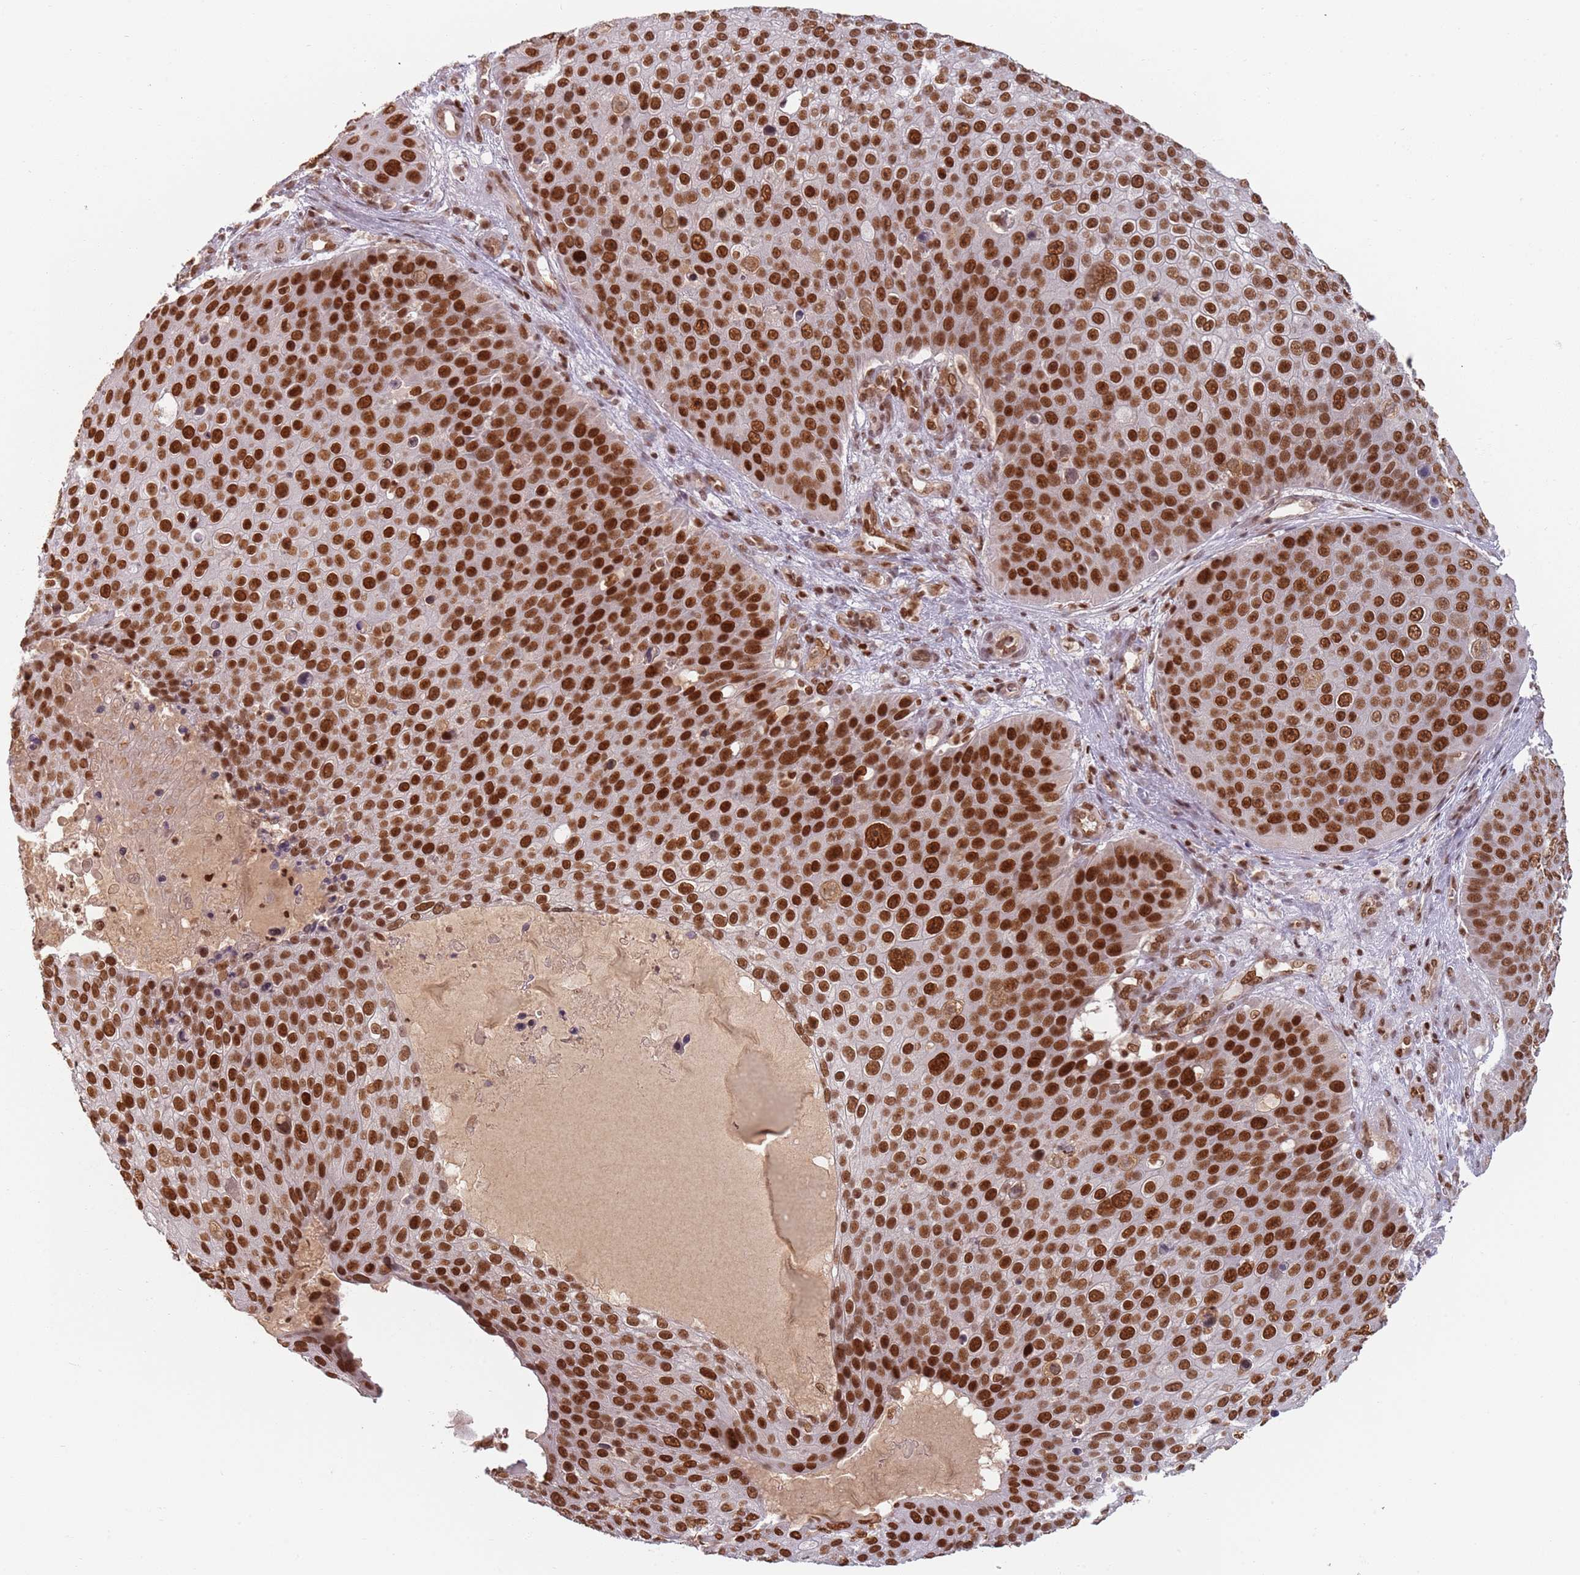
{"staining": {"intensity": "strong", "quantity": ">75%", "location": "nuclear"}, "tissue": "skin cancer", "cell_type": "Tumor cells", "image_type": "cancer", "snomed": [{"axis": "morphology", "description": "Squamous cell carcinoma, NOS"}, {"axis": "topography", "description": "Skin"}], "caption": "Tumor cells display high levels of strong nuclear expression in about >75% of cells in skin squamous cell carcinoma.", "gene": "NUP50", "patient": {"sex": "male", "age": 71}}